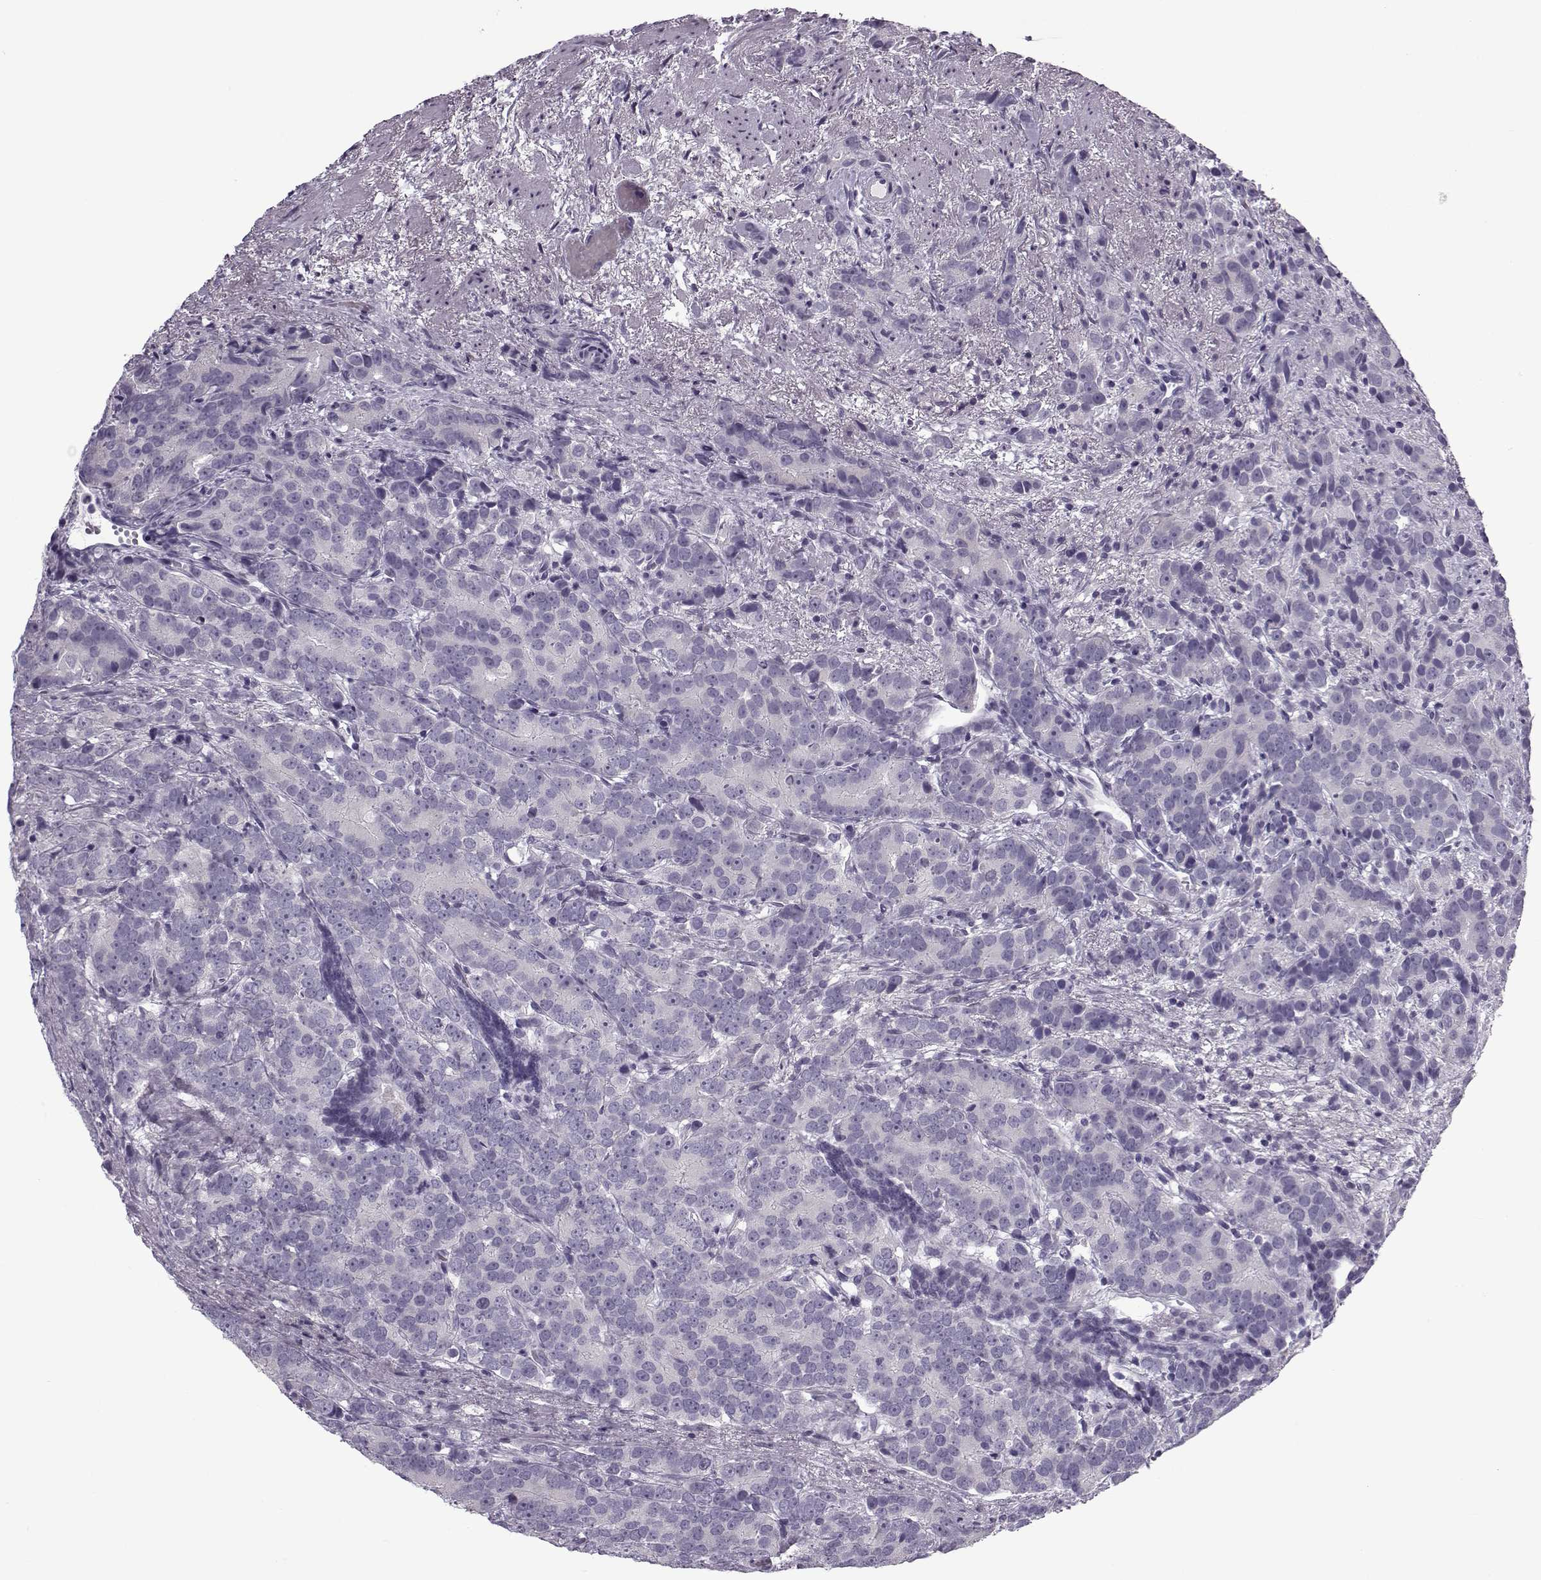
{"staining": {"intensity": "negative", "quantity": "none", "location": "none"}, "tissue": "prostate cancer", "cell_type": "Tumor cells", "image_type": "cancer", "snomed": [{"axis": "morphology", "description": "Adenocarcinoma, High grade"}, {"axis": "topography", "description": "Prostate"}], "caption": "The photomicrograph demonstrates no staining of tumor cells in prostate adenocarcinoma (high-grade).", "gene": "OIP5", "patient": {"sex": "male", "age": 90}}